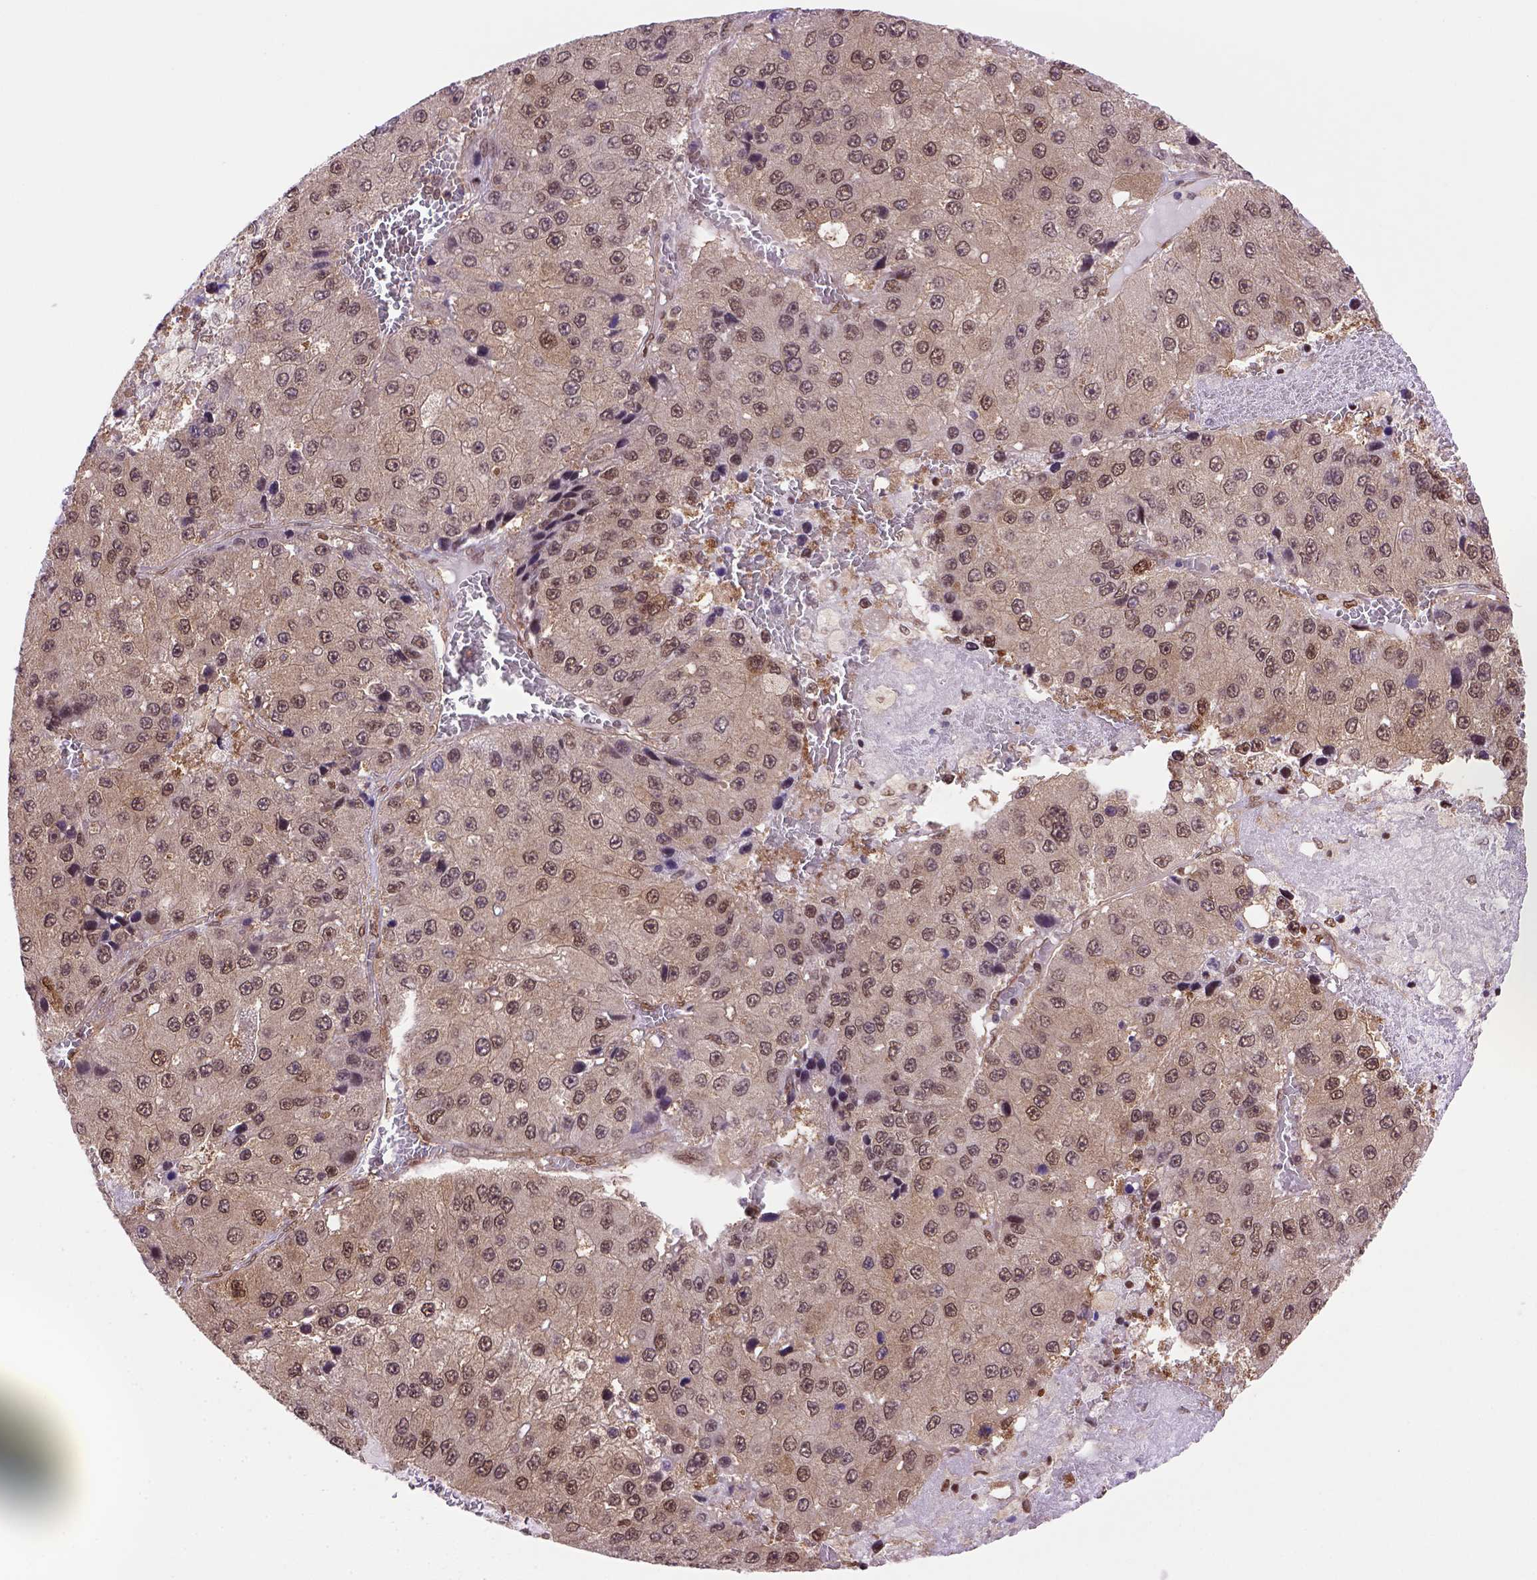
{"staining": {"intensity": "moderate", "quantity": ">75%", "location": "cytoplasmic/membranous,nuclear"}, "tissue": "liver cancer", "cell_type": "Tumor cells", "image_type": "cancer", "snomed": [{"axis": "morphology", "description": "Carcinoma, Hepatocellular, NOS"}, {"axis": "topography", "description": "Liver"}], "caption": "Immunohistochemistry image of neoplastic tissue: hepatocellular carcinoma (liver) stained using IHC reveals medium levels of moderate protein expression localized specifically in the cytoplasmic/membranous and nuclear of tumor cells, appearing as a cytoplasmic/membranous and nuclear brown color.", "gene": "PSMC2", "patient": {"sex": "female", "age": 73}}